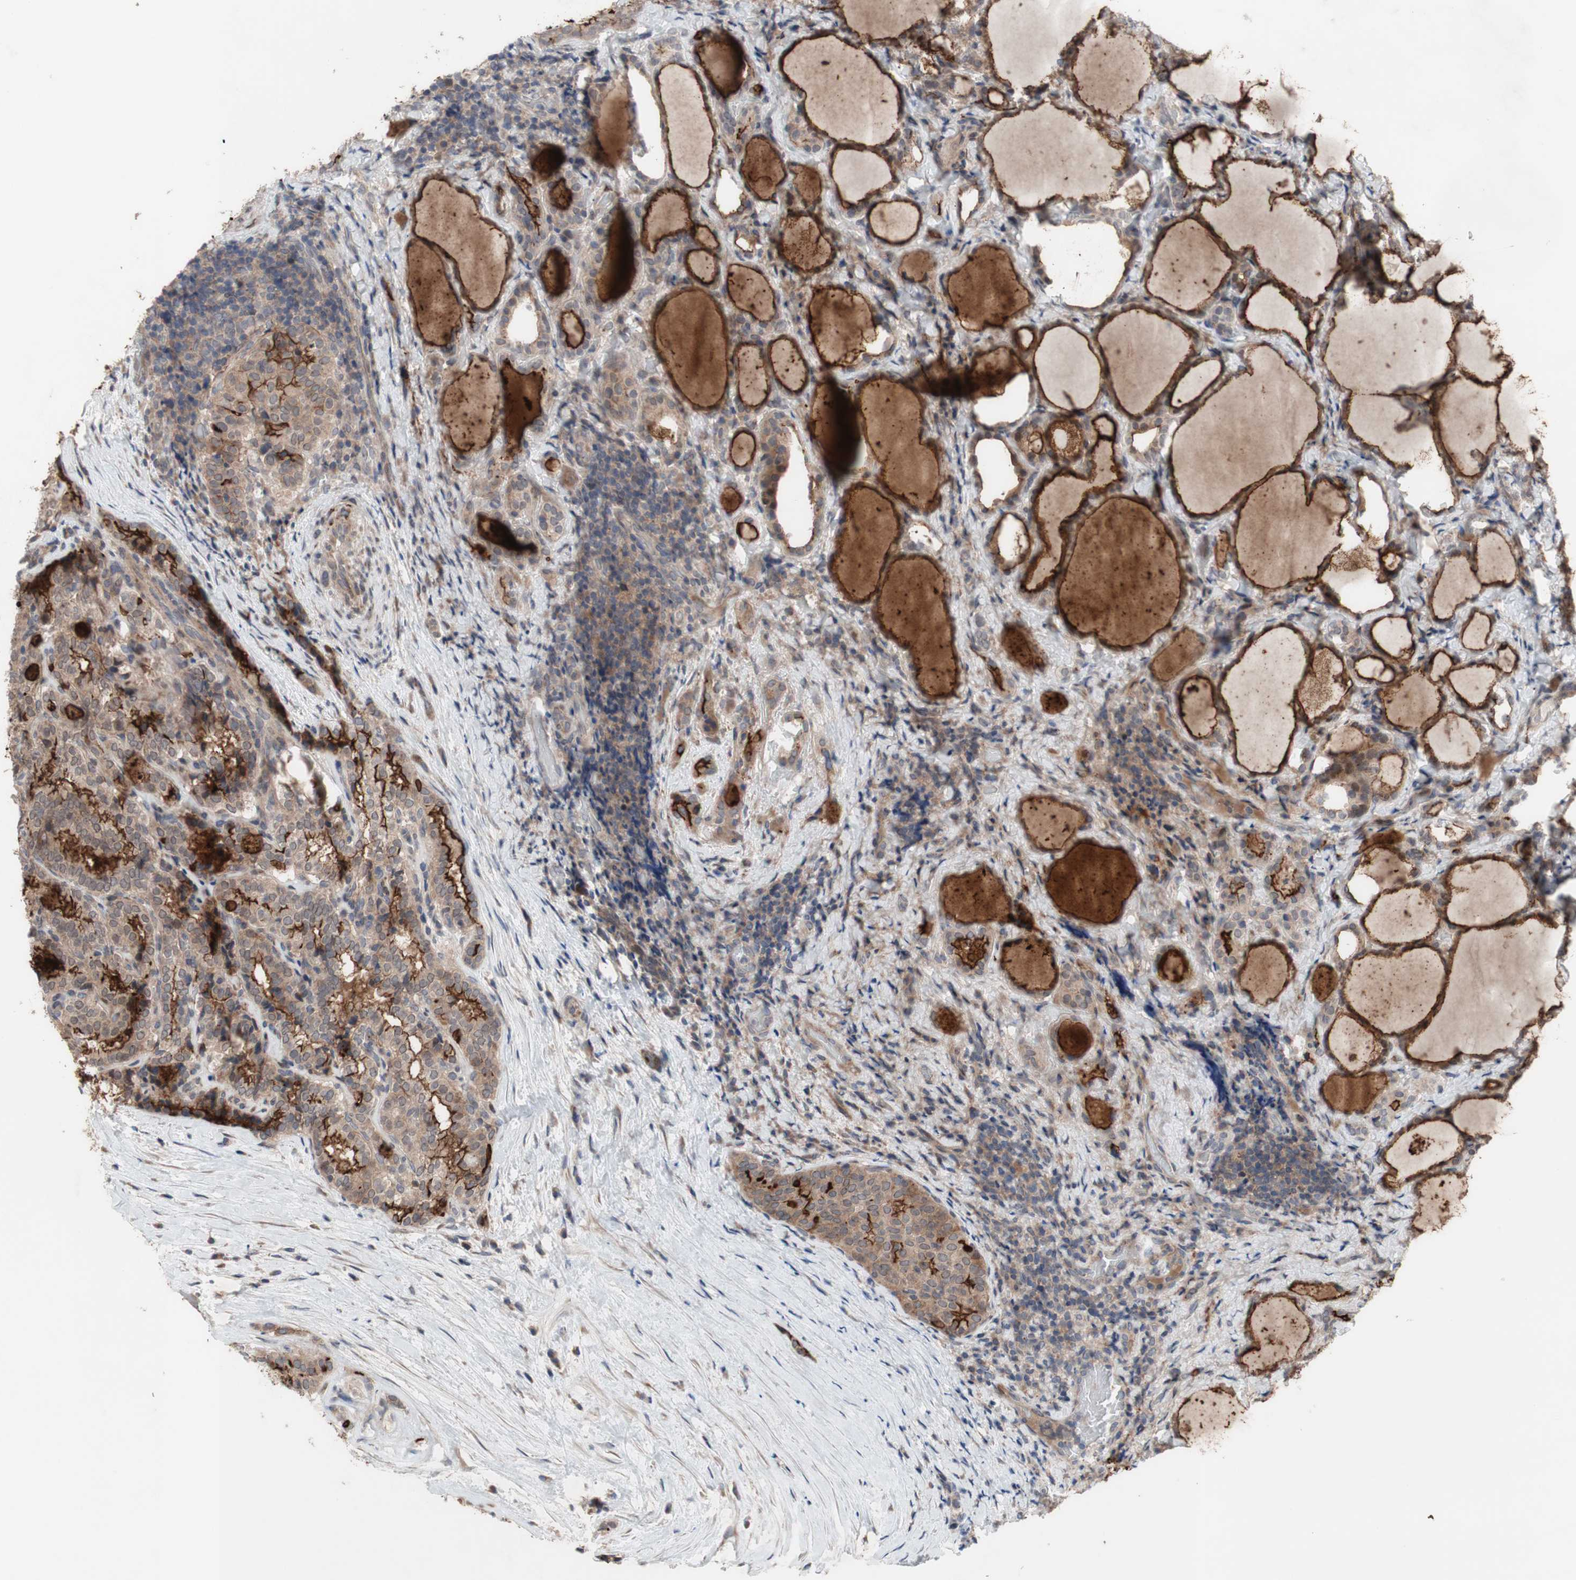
{"staining": {"intensity": "weak", "quantity": ">75%", "location": "cytoplasmic/membranous"}, "tissue": "thyroid cancer", "cell_type": "Tumor cells", "image_type": "cancer", "snomed": [{"axis": "morphology", "description": "Normal tissue, NOS"}, {"axis": "morphology", "description": "Papillary adenocarcinoma, NOS"}, {"axis": "topography", "description": "Thyroid gland"}], "caption": "Immunohistochemistry (IHC) of thyroid cancer displays low levels of weak cytoplasmic/membranous staining in approximately >75% of tumor cells. (brown staining indicates protein expression, while blue staining denotes nuclei).", "gene": "OAZ1", "patient": {"sex": "female", "age": 30}}